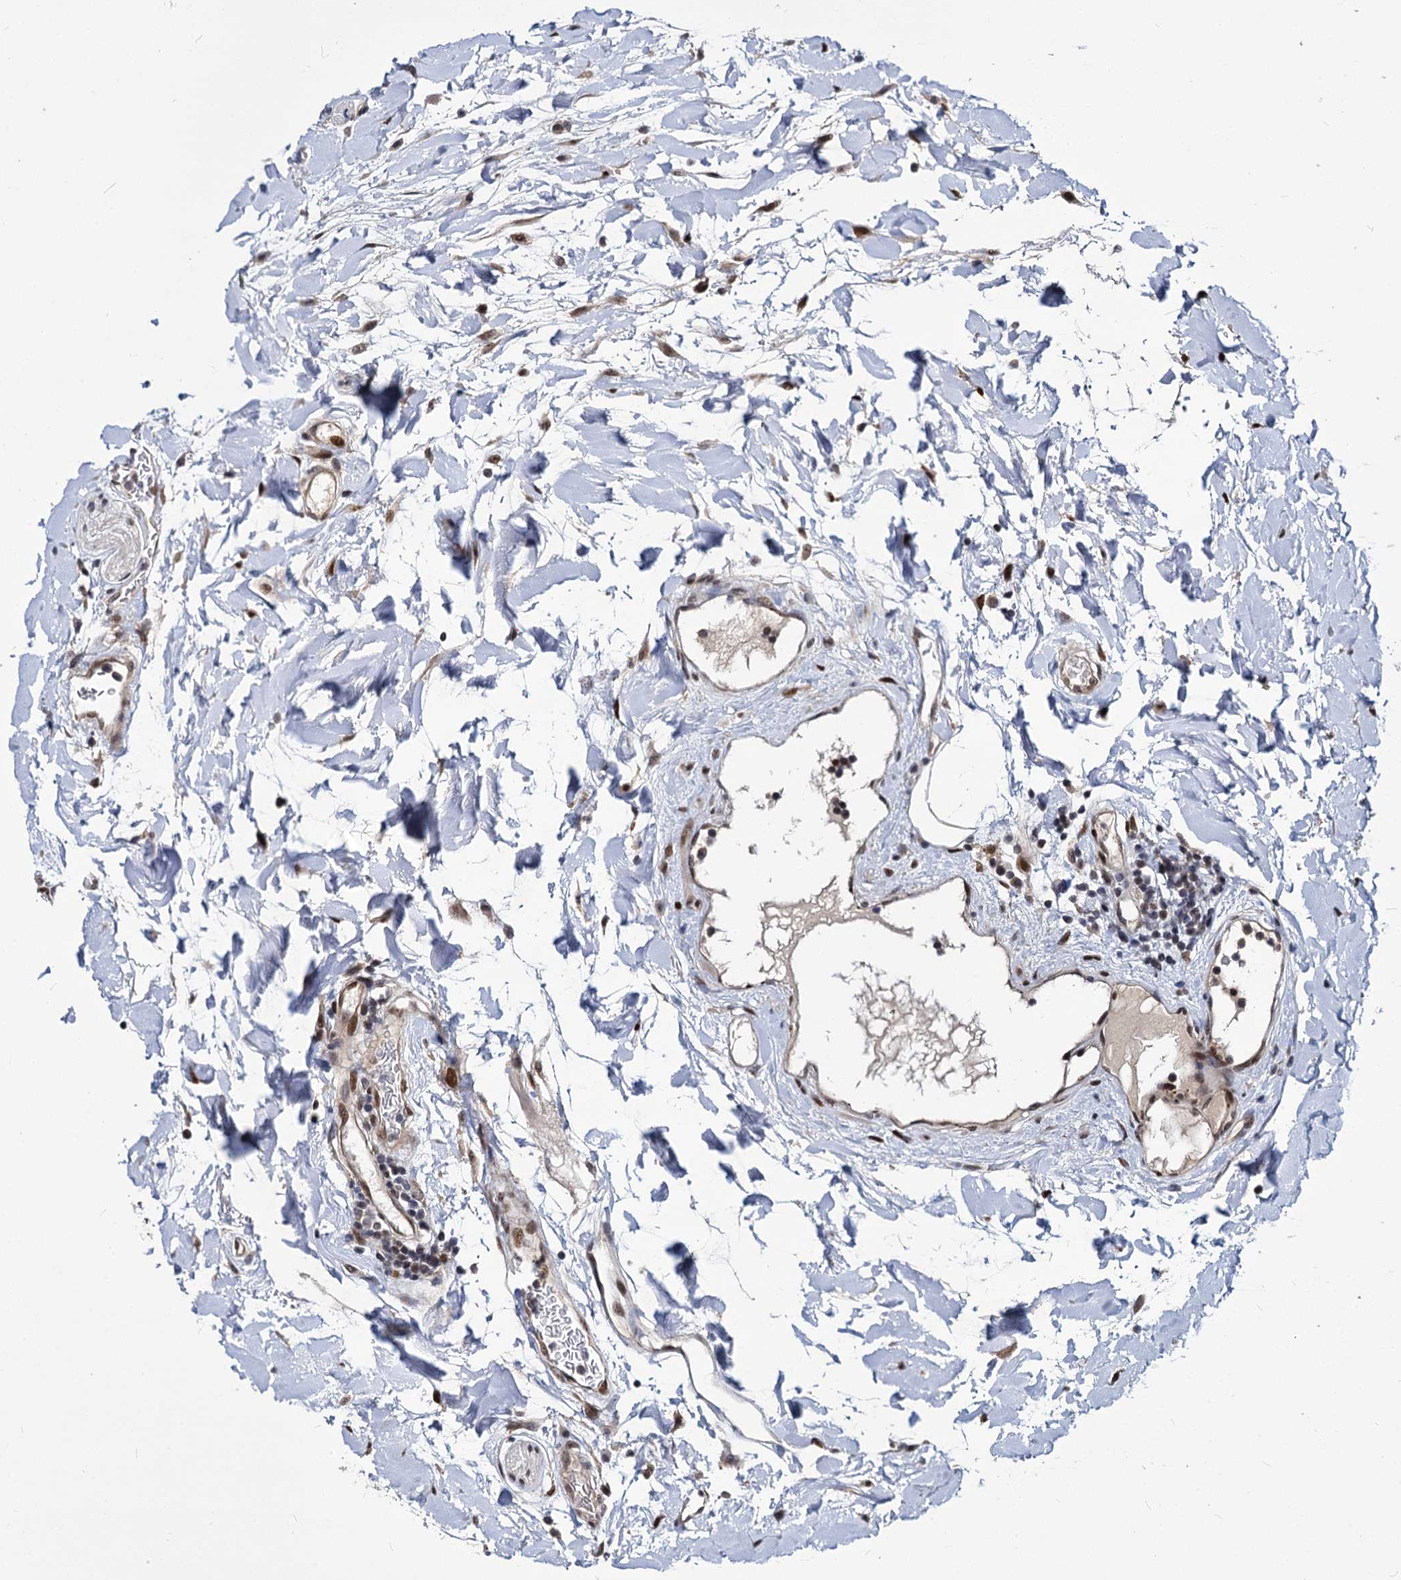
{"staining": {"intensity": "moderate", "quantity": ">75%", "location": "nuclear"}, "tissue": "colon", "cell_type": "Endothelial cells", "image_type": "normal", "snomed": [{"axis": "morphology", "description": "Normal tissue, NOS"}, {"axis": "topography", "description": "Colon"}], "caption": "This is a photomicrograph of immunohistochemistry (IHC) staining of unremarkable colon, which shows moderate positivity in the nuclear of endothelial cells.", "gene": "MAML2", "patient": {"sex": "female", "age": 79}}